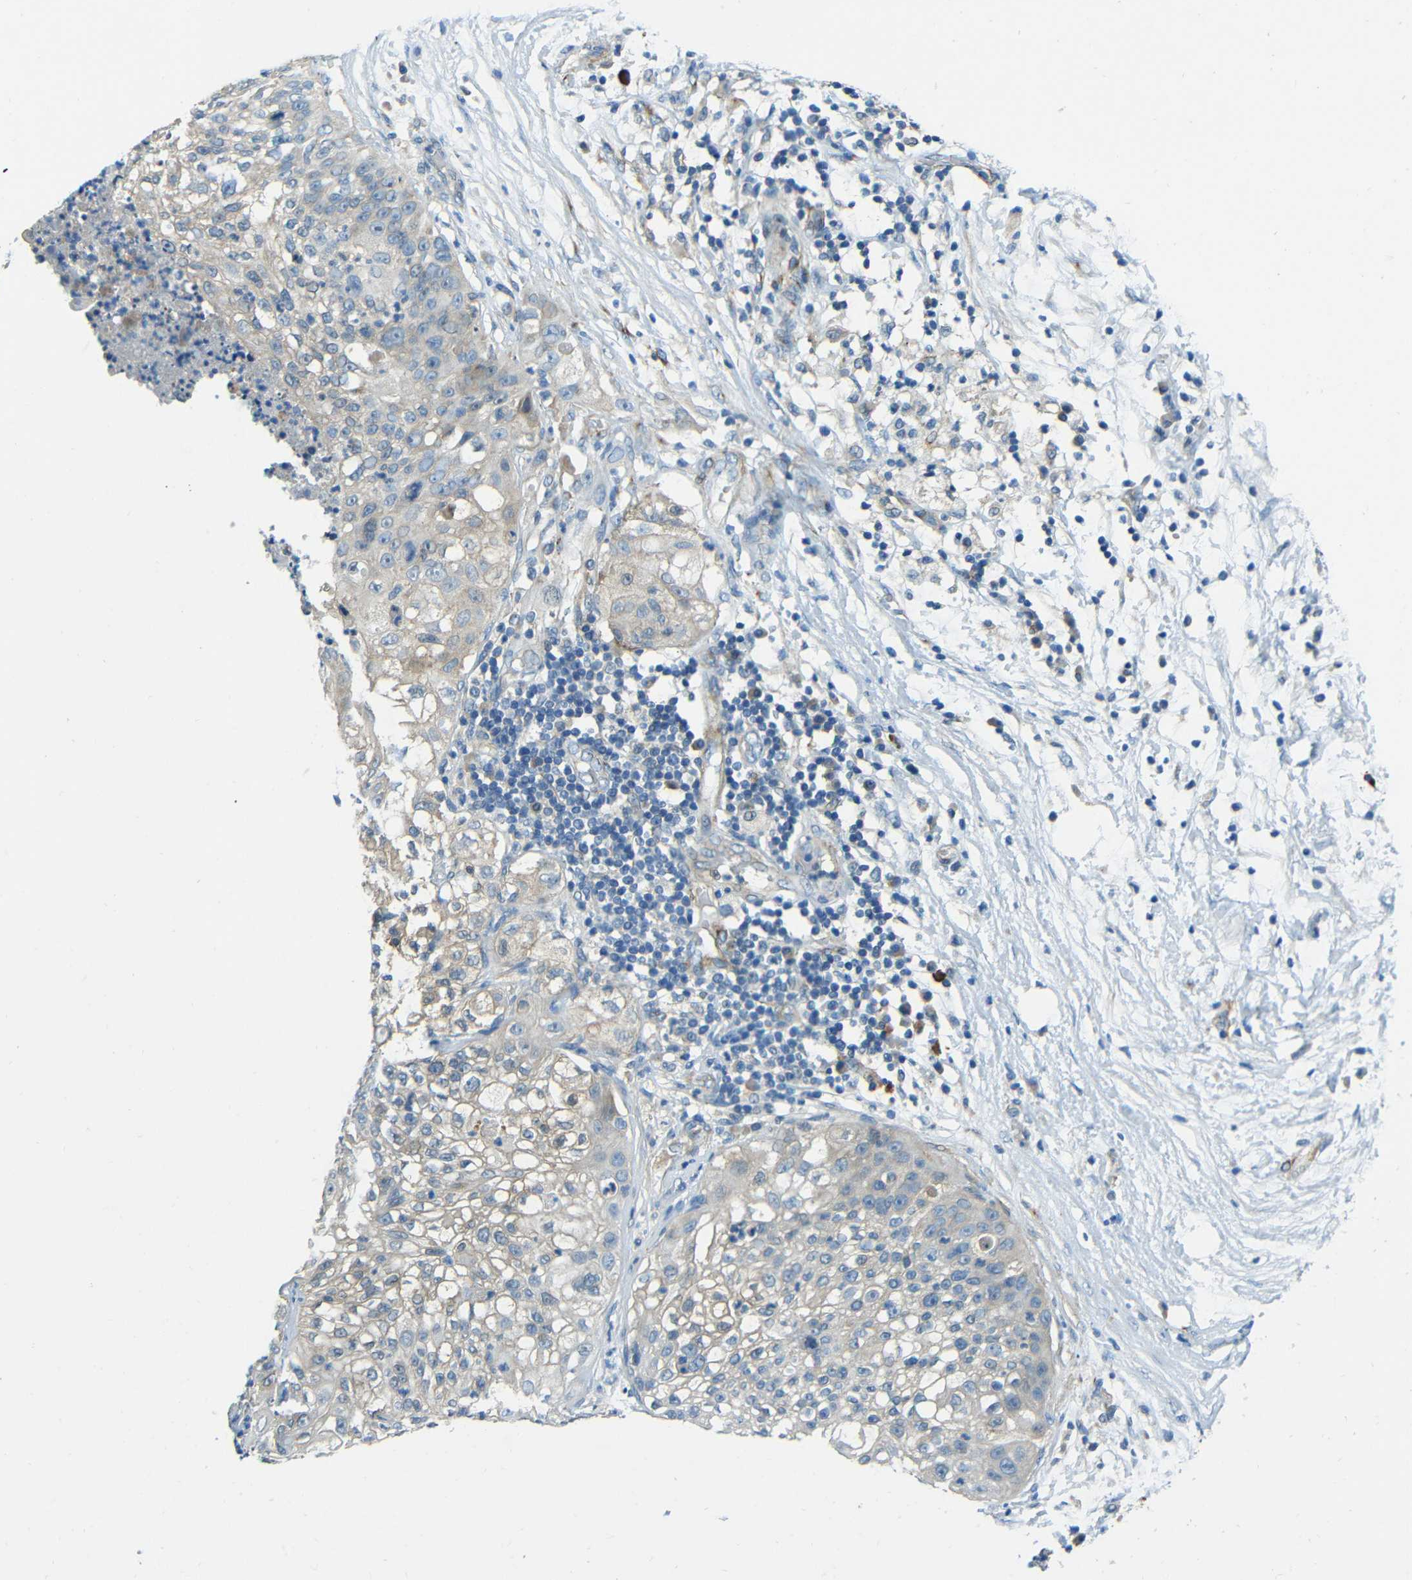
{"staining": {"intensity": "weak", "quantity": ">75%", "location": "cytoplasmic/membranous"}, "tissue": "lung cancer", "cell_type": "Tumor cells", "image_type": "cancer", "snomed": [{"axis": "morphology", "description": "Inflammation, NOS"}, {"axis": "morphology", "description": "Squamous cell carcinoma, NOS"}, {"axis": "topography", "description": "Lymph node"}, {"axis": "topography", "description": "Soft tissue"}, {"axis": "topography", "description": "Lung"}], "caption": "This micrograph displays immunohistochemistry staining of human lung cancer (squamous cell carcinoma), with low weak cytoplasmic/membranous staining in approximately >75% of tumor cells.", "gene": "CYP26B1", "patient": {"sex": "male", "age": 66}}